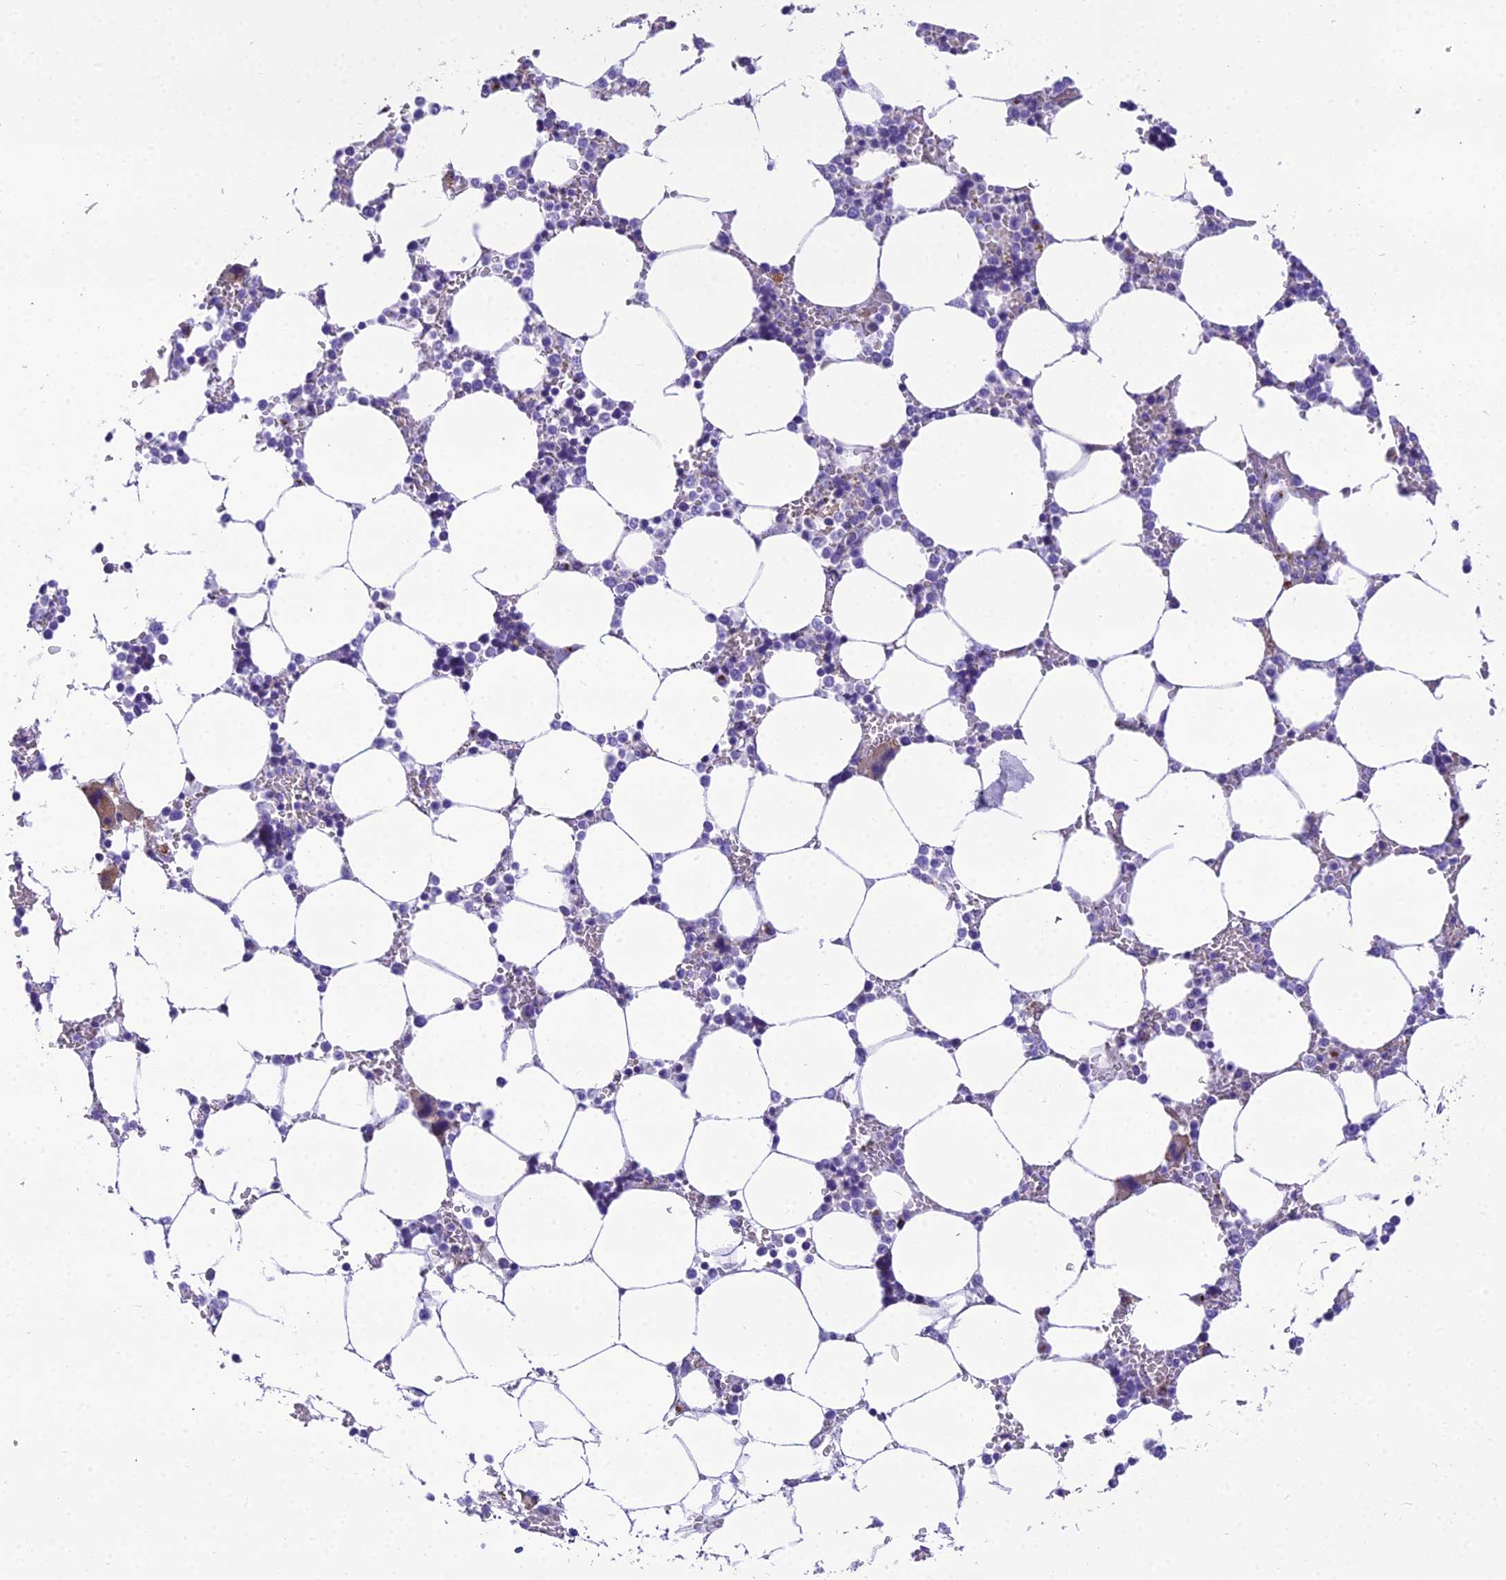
{"staining": {"intensity": "weak", "quantity": "25%-75%", "location": "cytoplasmic/membranous"}, "tissue": "bone marrow", "cell_type": "Hematopoietic cells", "image_type": "normal", "snomed": [{"axis": "morphology", "description": "Normal tissue, NOS"}, {"axis": "topography", "description": "Bone marrow"}], "caption": "Hematopoietic cells reveal low levels of weak cytoplasmic/membranous expression in approximately 25%-75% of cells in normal bone marrow. (Brightfield microscopy of DAB IHC at high magnification).", "gene": "GFRA1", "patient": {"sex": "male", "age": 64}}